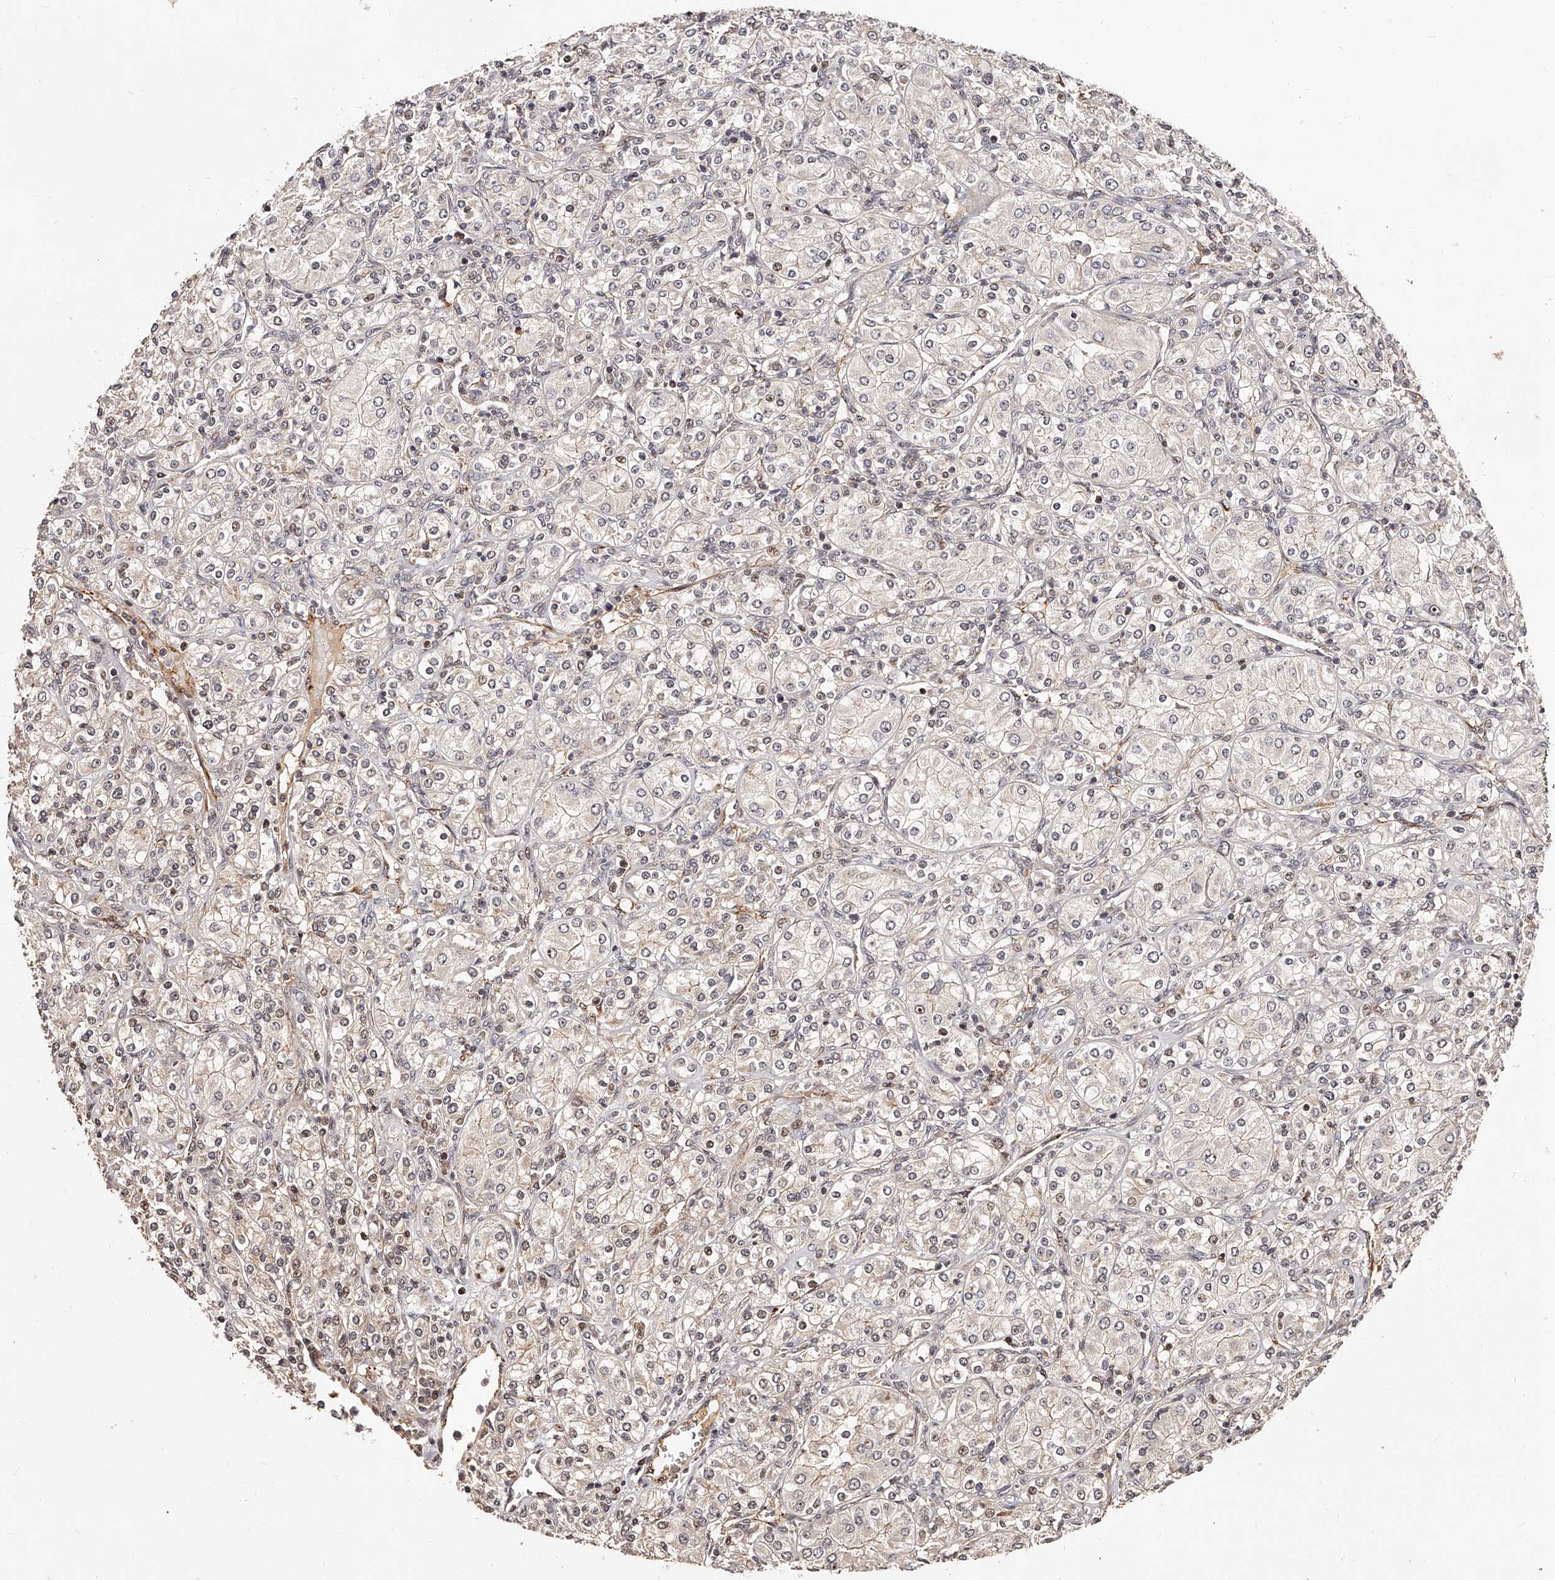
{"staining": {"intensity": "weak", "quantity": "25%-75%", "location": "nuclear"}, "tissue": "renal cancer", "cell_type": "Tumor cells", "image_type": "cancer", "snomed": [{"axis": "morphology", "description": "Adenocarcinoma, NOS"}, {"axis": "topography", "description": "Kidney"}], "caption": "A low amount of weak nuclear positivity is seen in approximately 25%-75% of tumor cells in renal cancer (adenocarcinoma) tissue. Nuclei are stained in blue.", "gene": "CUL7", "patient": {"sex": "male", "age": 77}}